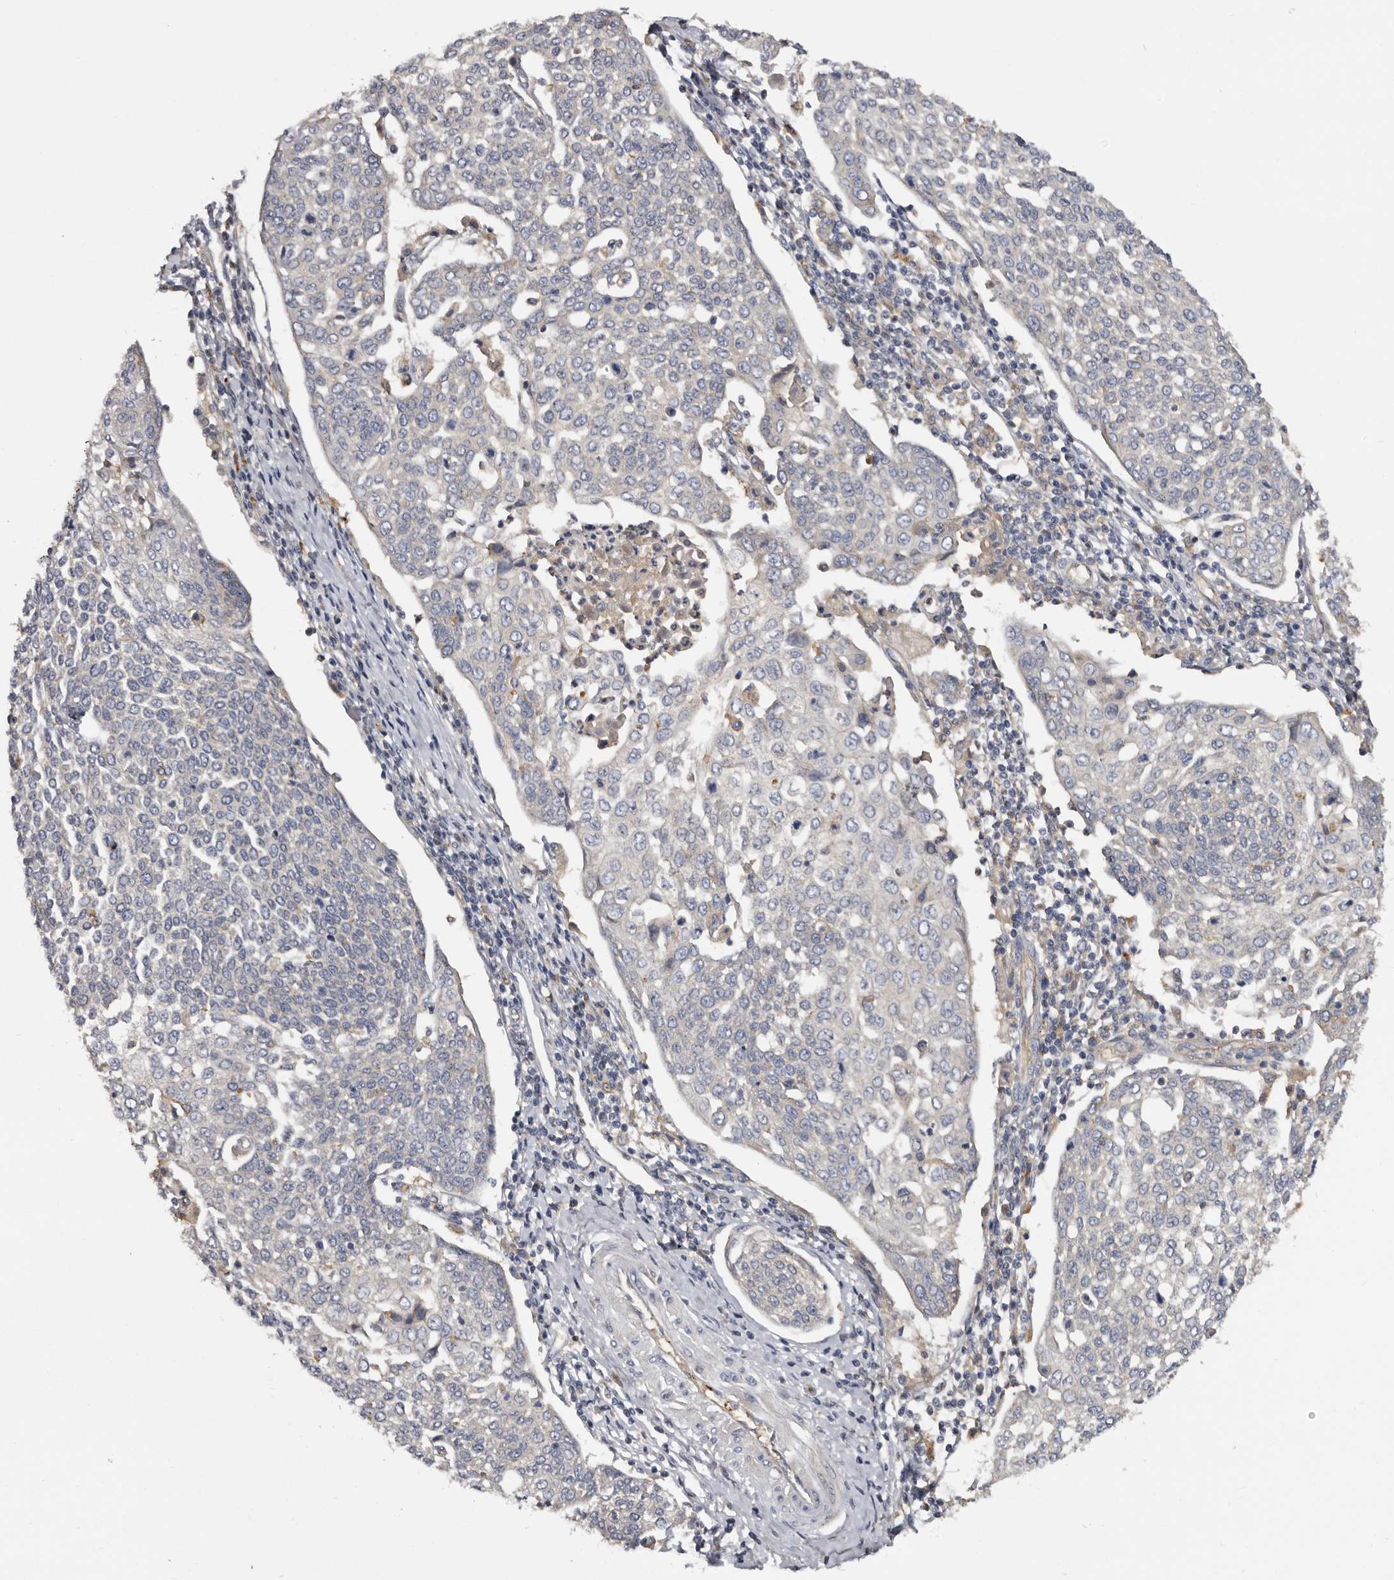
{"staining": {"intensity": "negative", "quantity": "none", "location": "none"}, "tissue": "cervical cancer", "cell_type": "Tumor cells", "image_type": "cancer", "snomed": [{"axis": "morphology", "description": "Squamous cell carcinoma, NOS"}, {"axis": "topography", "description": "Cervix"}], "caption": "High power microscopy micrograph of an immunohistochemistry photomicrograph of cervical cancer (squamous cell carcinoma), revealing no significant positivity in tumor cells.", "gene": "INKA2", "patient": {"sex": "female", "age": 34}}